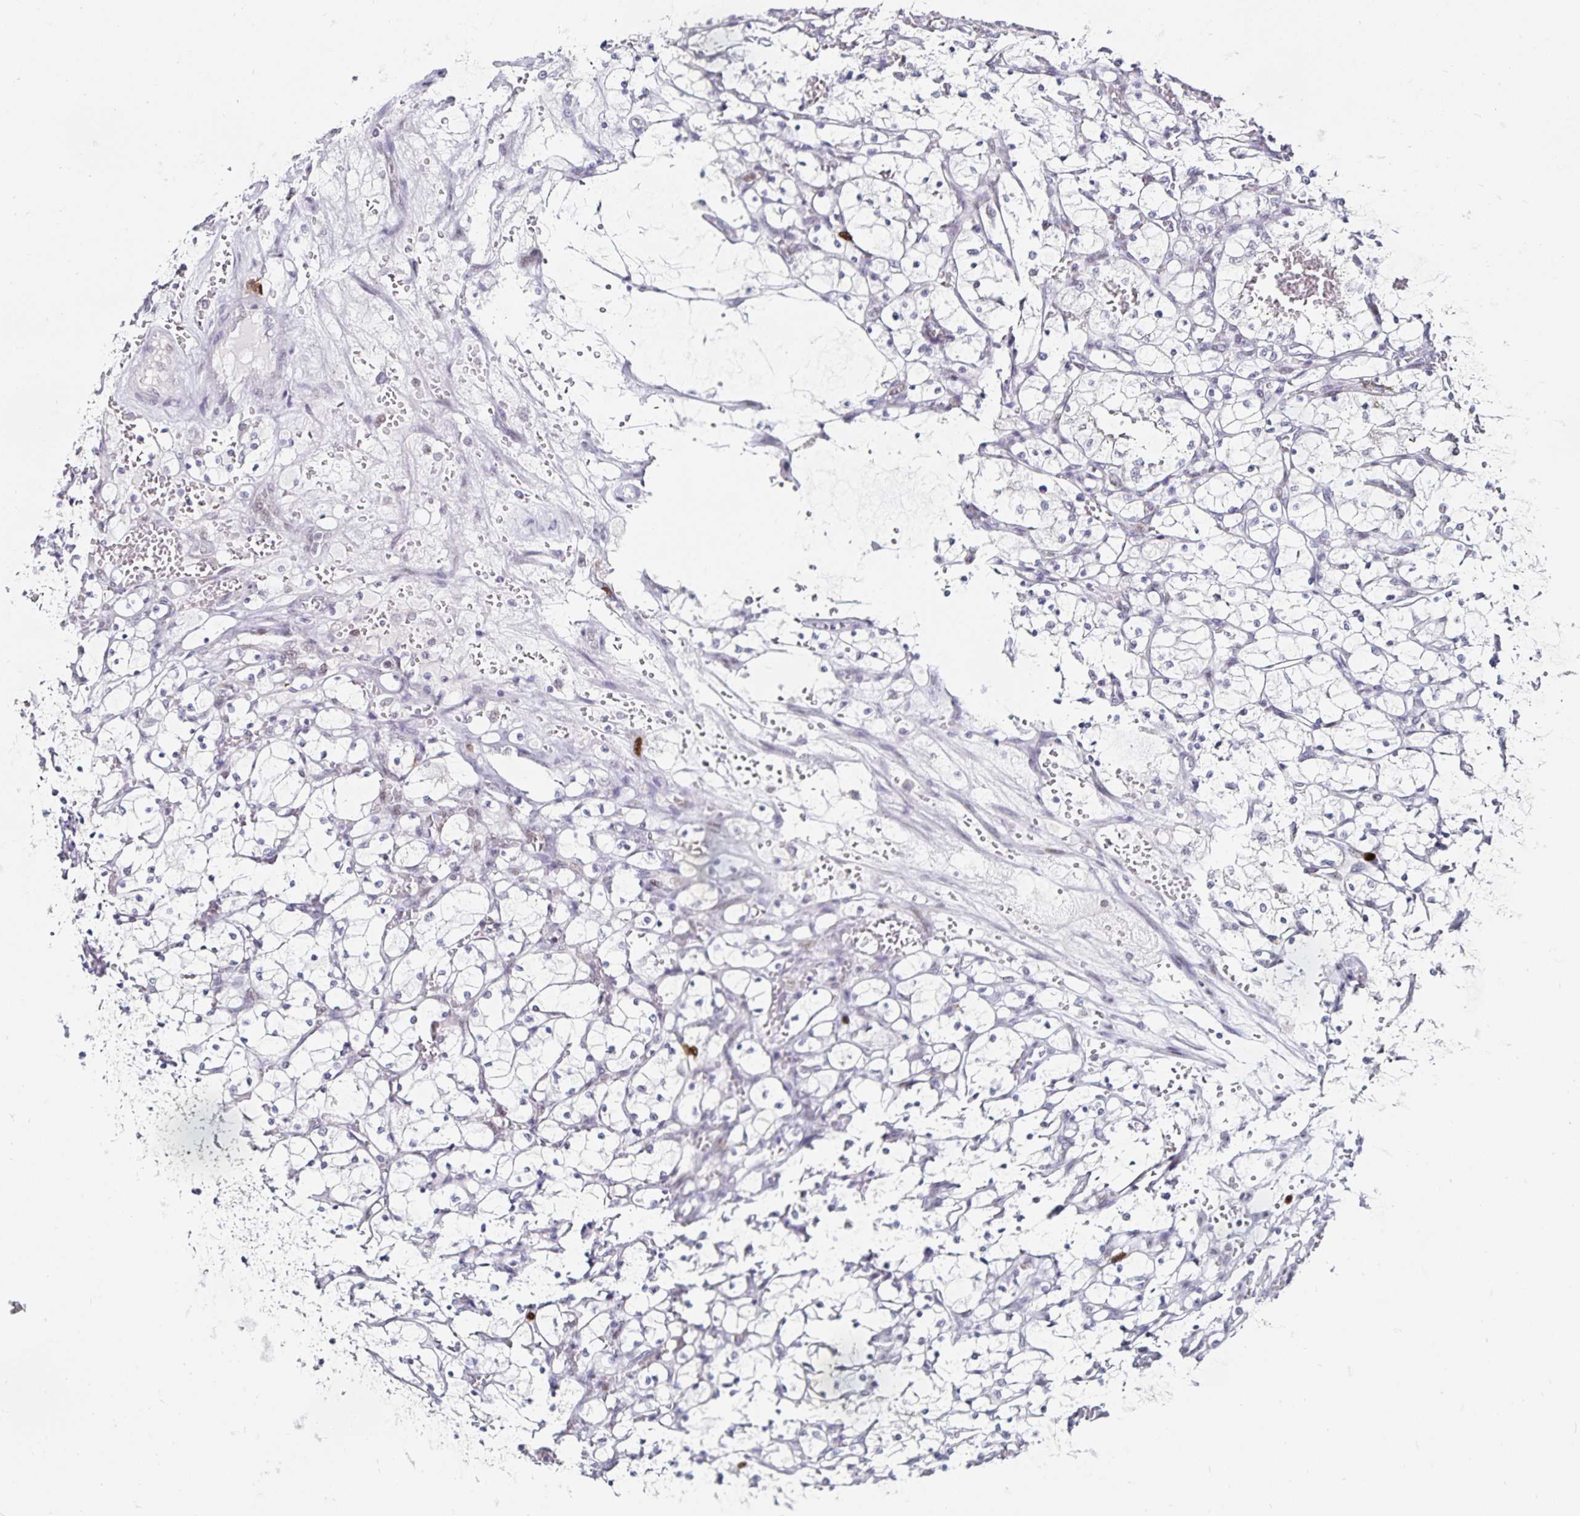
{"staining": {"intensity": "negative", "quantity": "none", "location": "none"}, "tissue": "renal cancer", "cell_type": "Tumor cells", "image_type": "cancer", "snomed": [{"axis": "morphology", "description": "Adenocarcinoma, NOS"}, {"axis": "topography", "description": "Kidney"}], "caption": "This is a micrograph of IHC staining of renal cancer (adenocarcinoma), which shows no positivity in tumor cells.", "gene": "ANLN", "patient": {"sex": "female", "age": 69}}